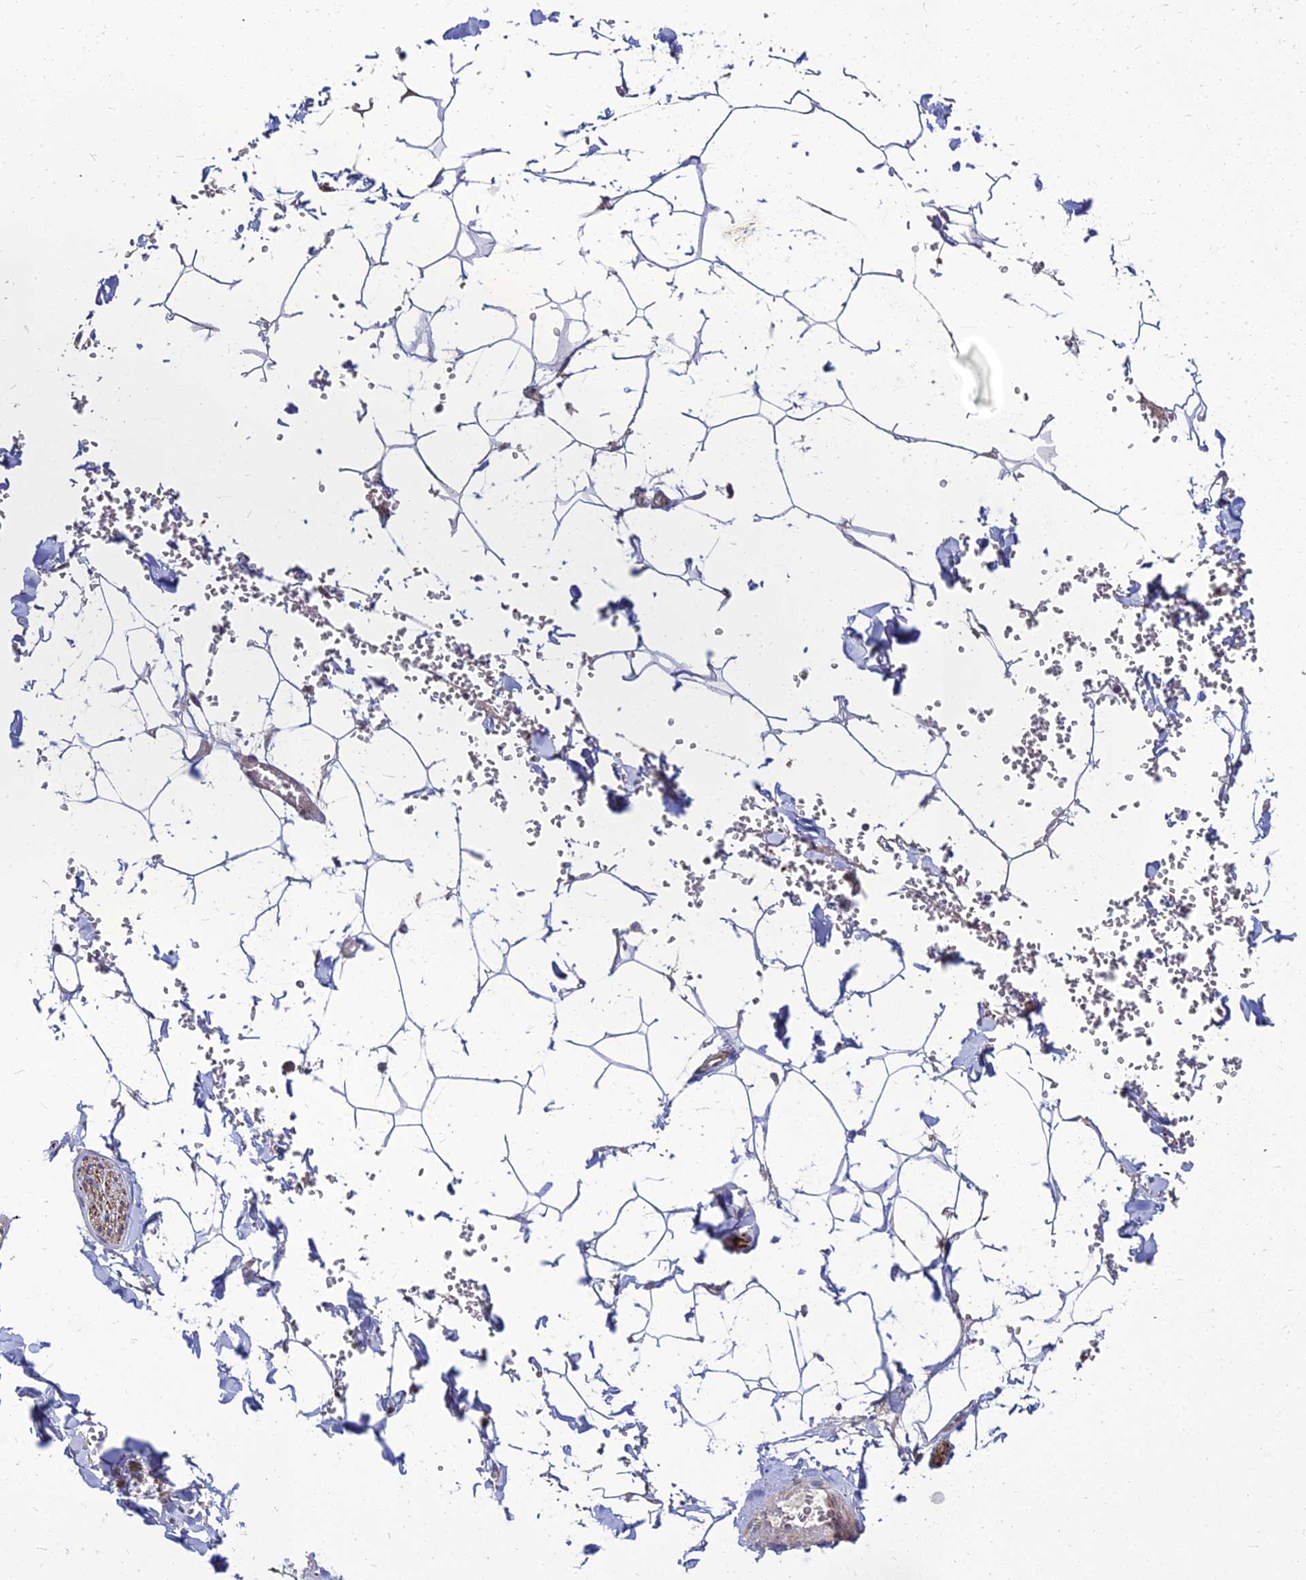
{"staining": {"intensity": "negative", "quantity": "none", "location": "none"}, "tissue": "adipose tissue", "cell_type": "Adipocytes", "image_type": "normal", "snomed": [{"axis": "morphology", "description": "Normal tissue, NOS"}, {"axis": "topography", "description": "Gallbladder"}, {"axis": "topography", "description": "Peripheral nerve tissue"}], "caption": "DAB (3,3'-diaminobenzidine) immunohistochemical staining of normal adipose tissue displays no significant positivity in adipocytes. Brightfield microscopy of immunohistochemistry stained with DAB (3,3'-diaminobenzidine) (brown) and hematoxylin (blue), captured at high magnification.", "gene": "NPY", "patient": {"sex": "male", "age": 38}}